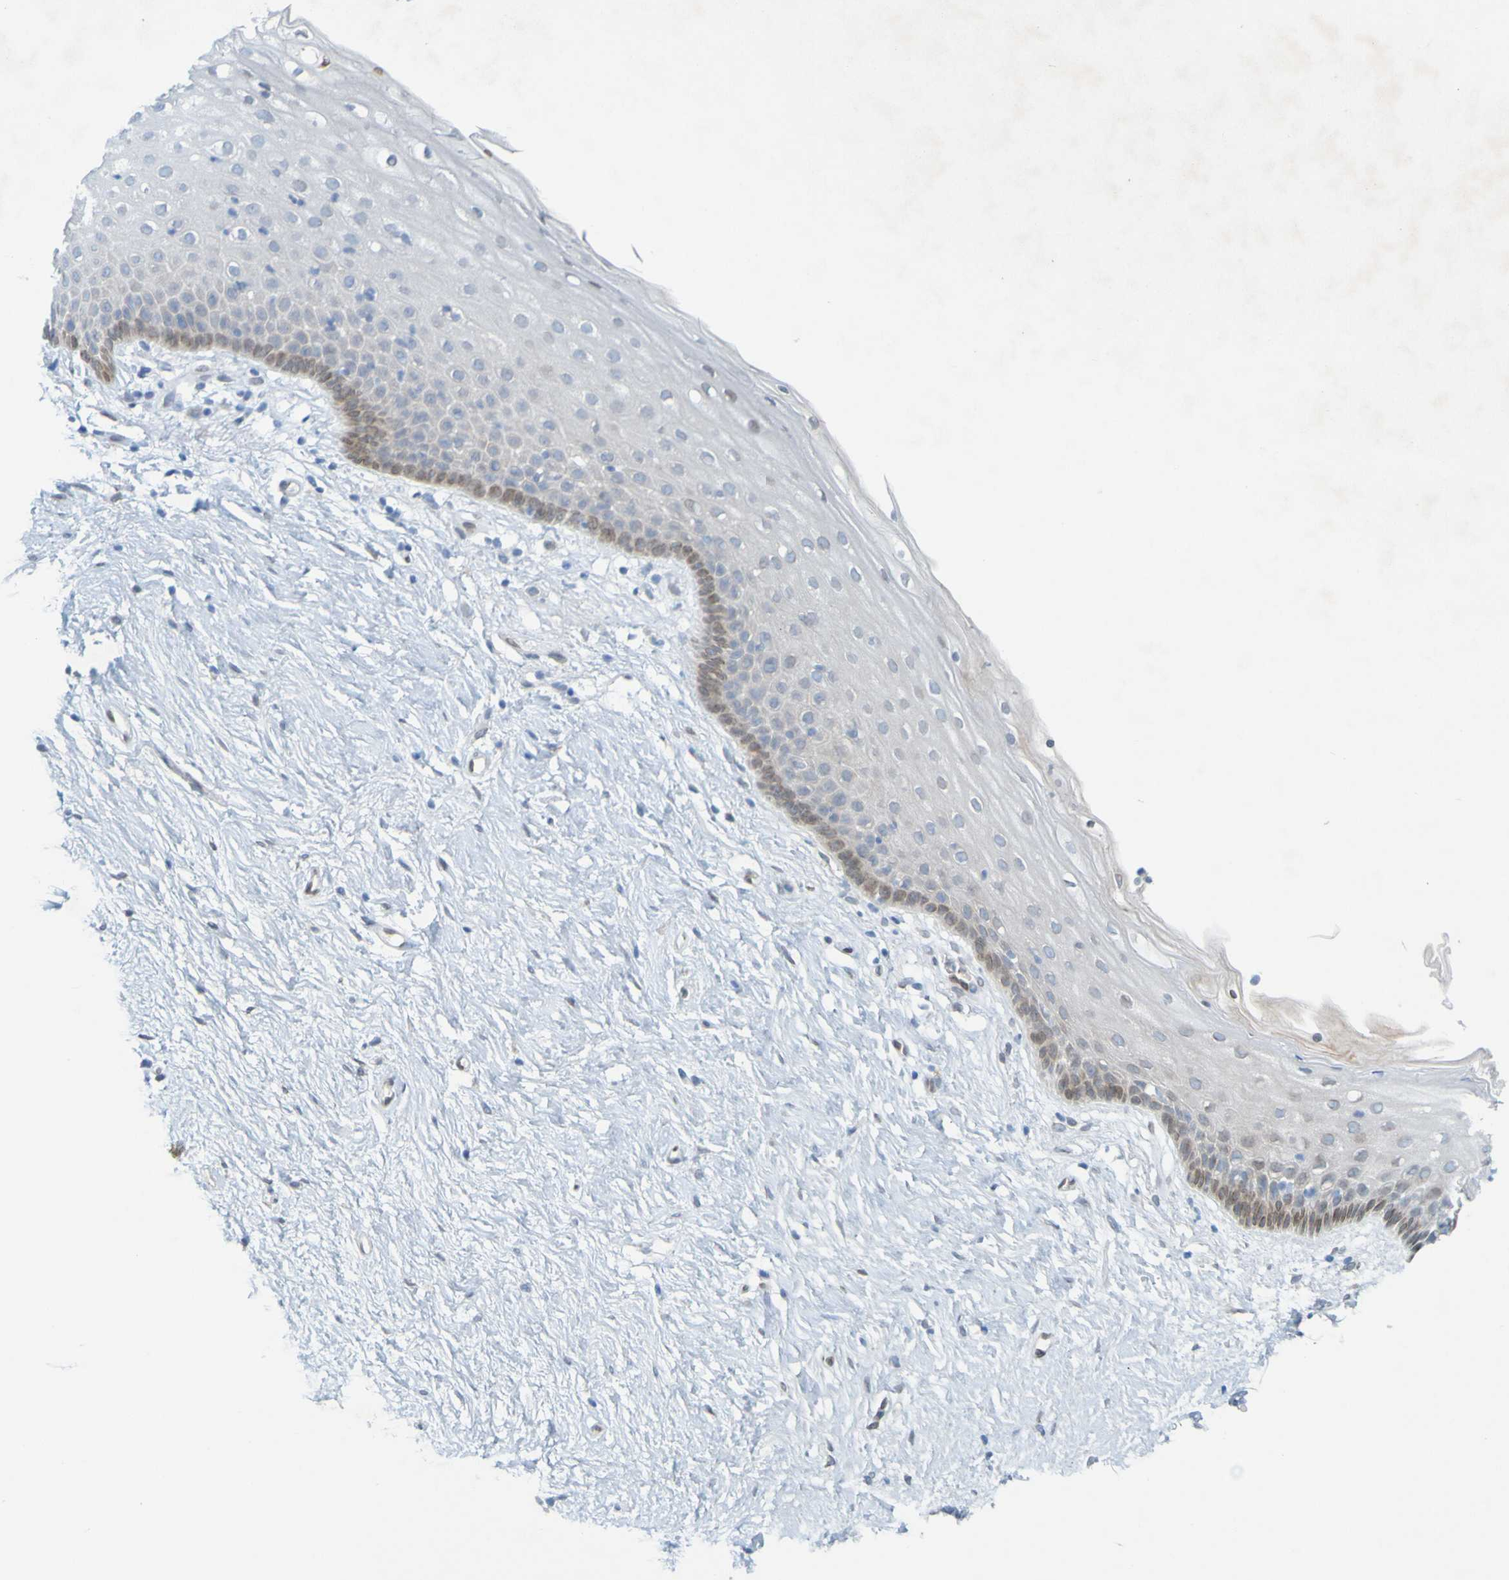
{"staining": {"intensity": "weak", "quantity": "<25%", "location": "cytoplasmic/membranous"}, "tissue": "vagina", "cell_type": "Squamous epithelial cells", "image_type": "normal", "snomed": [{"axis": "morphology", "description": "Normal tissue, NOS"}, {"axis": "topography", "description": "Vagina"}], "caption": "This is an immunohistochemistry (IHC) micrograph of benign human vagina. There is no staining in squamous epithelial cells.", "gene": "MAG", "patient": {"sex": "female", "age": 44}}